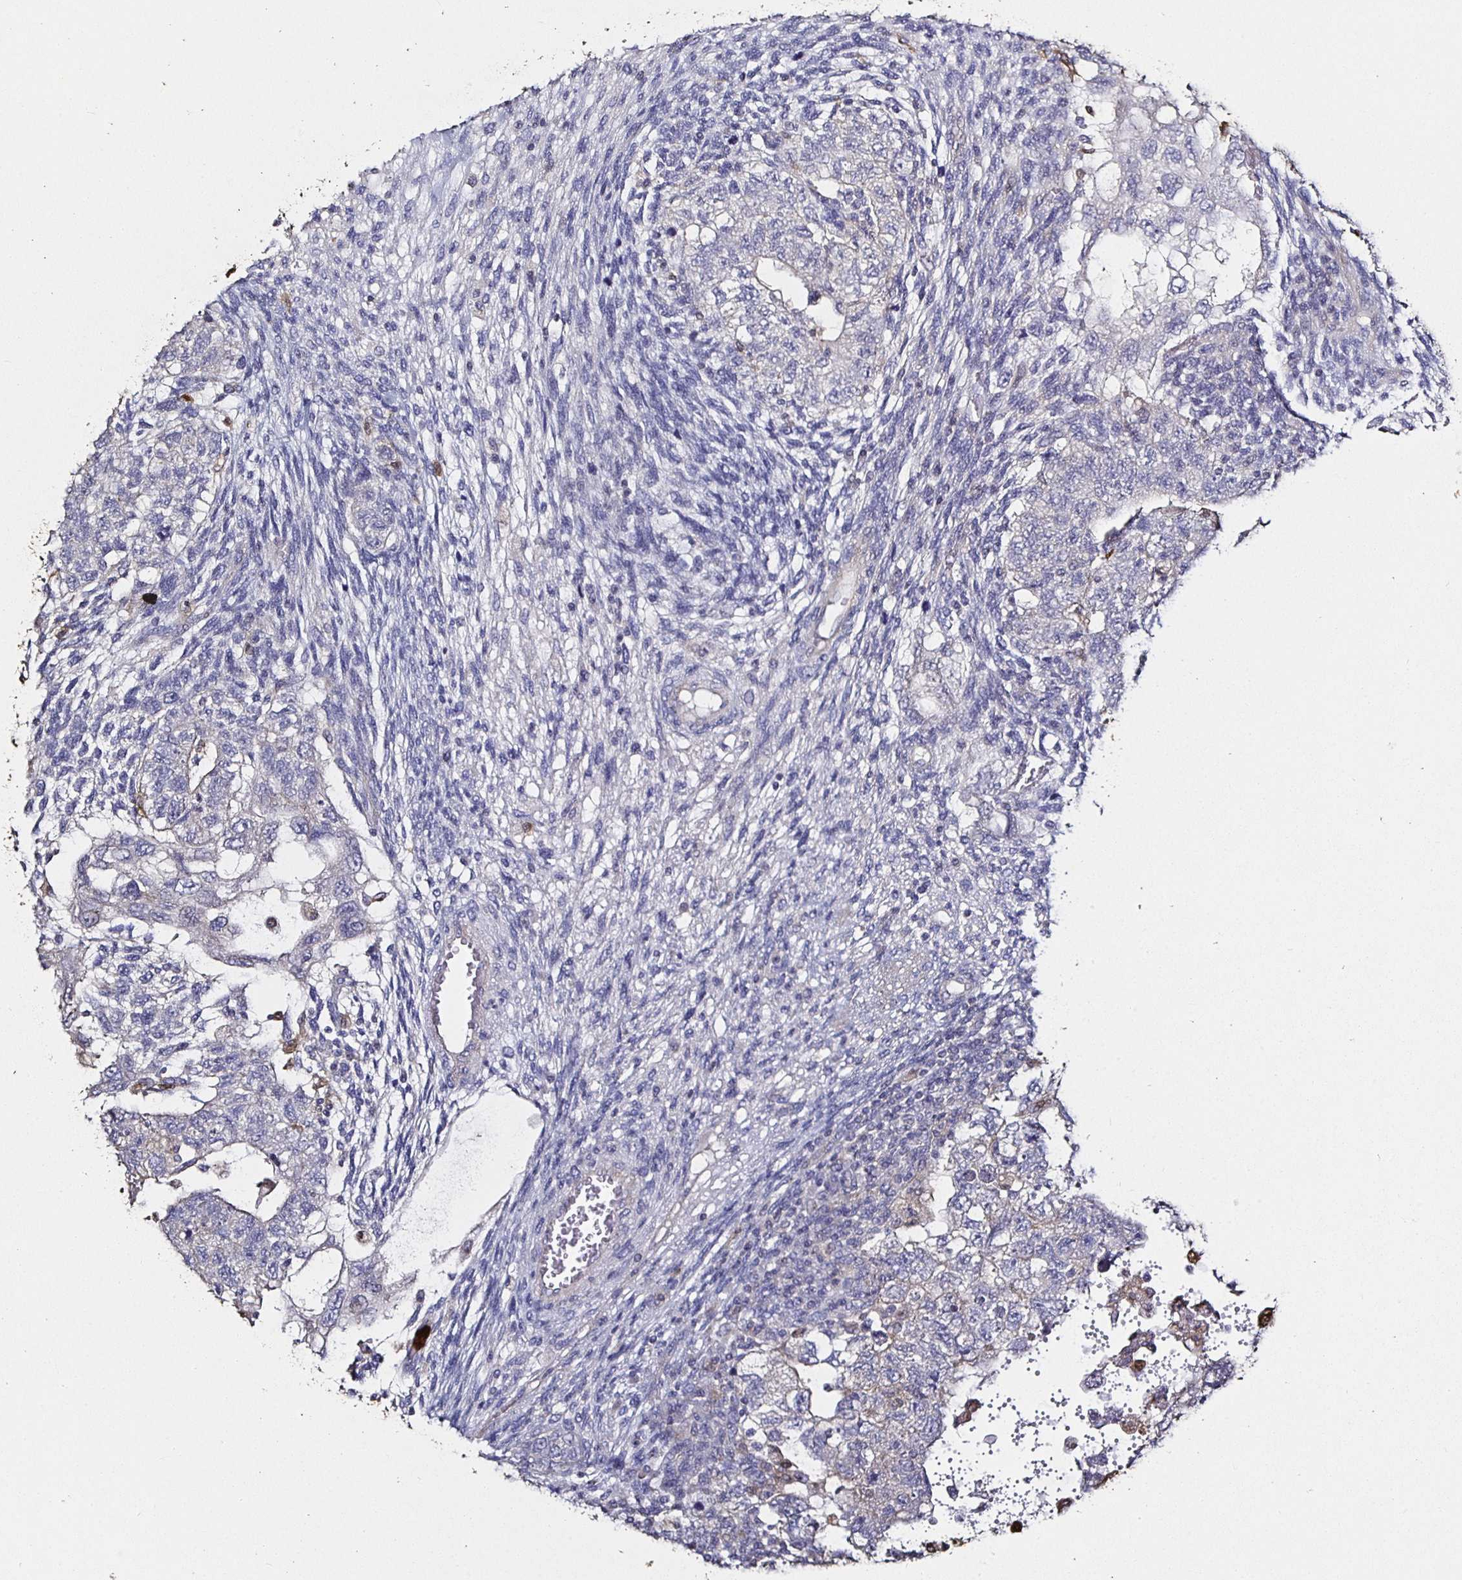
{"staining": {"intensity": "negative", "quantity": "none", "location": "none"}, "tissue": "testis cancer", "cell_type": "Tumor cells", "image_type": "cancer", "snomed": [{"axis": "morphology", "description": "Normal tissue, NOS"}, {"axis": "morphology", "description": "Carcinoma, Embryonal, NOS"}, {"axis": "topography", "description": "Testis"}], "caption": "A high-resolution image shows immunohistochemistry staining of embryonal carcinoma (testis), which displays no significant positivity in tumor cells.", "gene": "TLR4", "patient": {"sex": "male", "age": 36}}